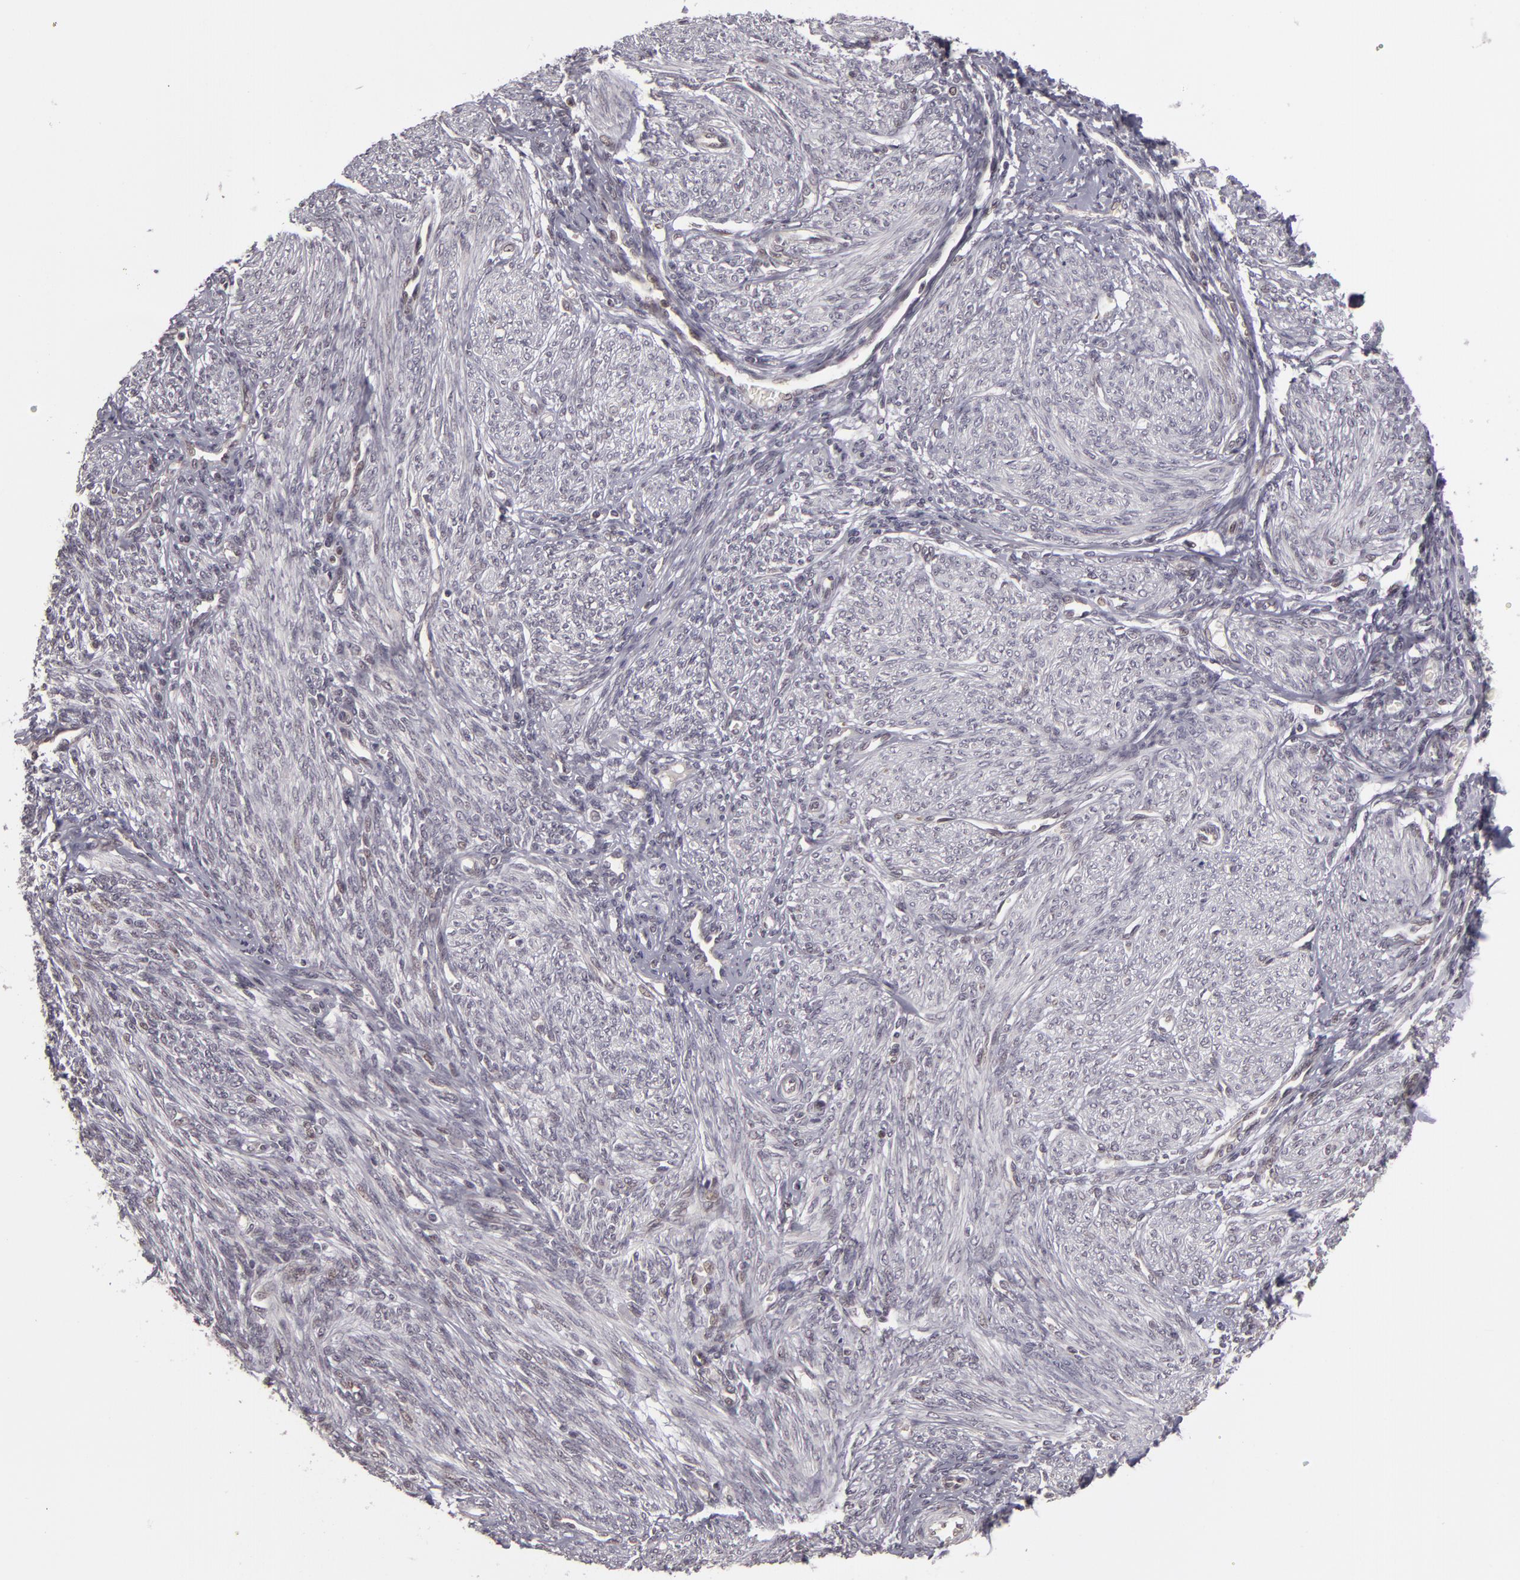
{"staining": {"intensity": "negative", "quantity": "none", "location": "none"}, "tissue": "endometrium", "cell_type": "Cells in endometrial stroma", "image_type": "normal", "snomed": [{"axis": "morphology", "description": "Normal tissue, NOS"}, {"axis": "topography", "description": "Endometrium"}], "caption": "IHC micrograph of benign endometrium stained for a protein (brown), which displays no expression in cells in endometrial stroma.", "gene": "ZNF133", "patient": {"sex": "female", "age": 82}}